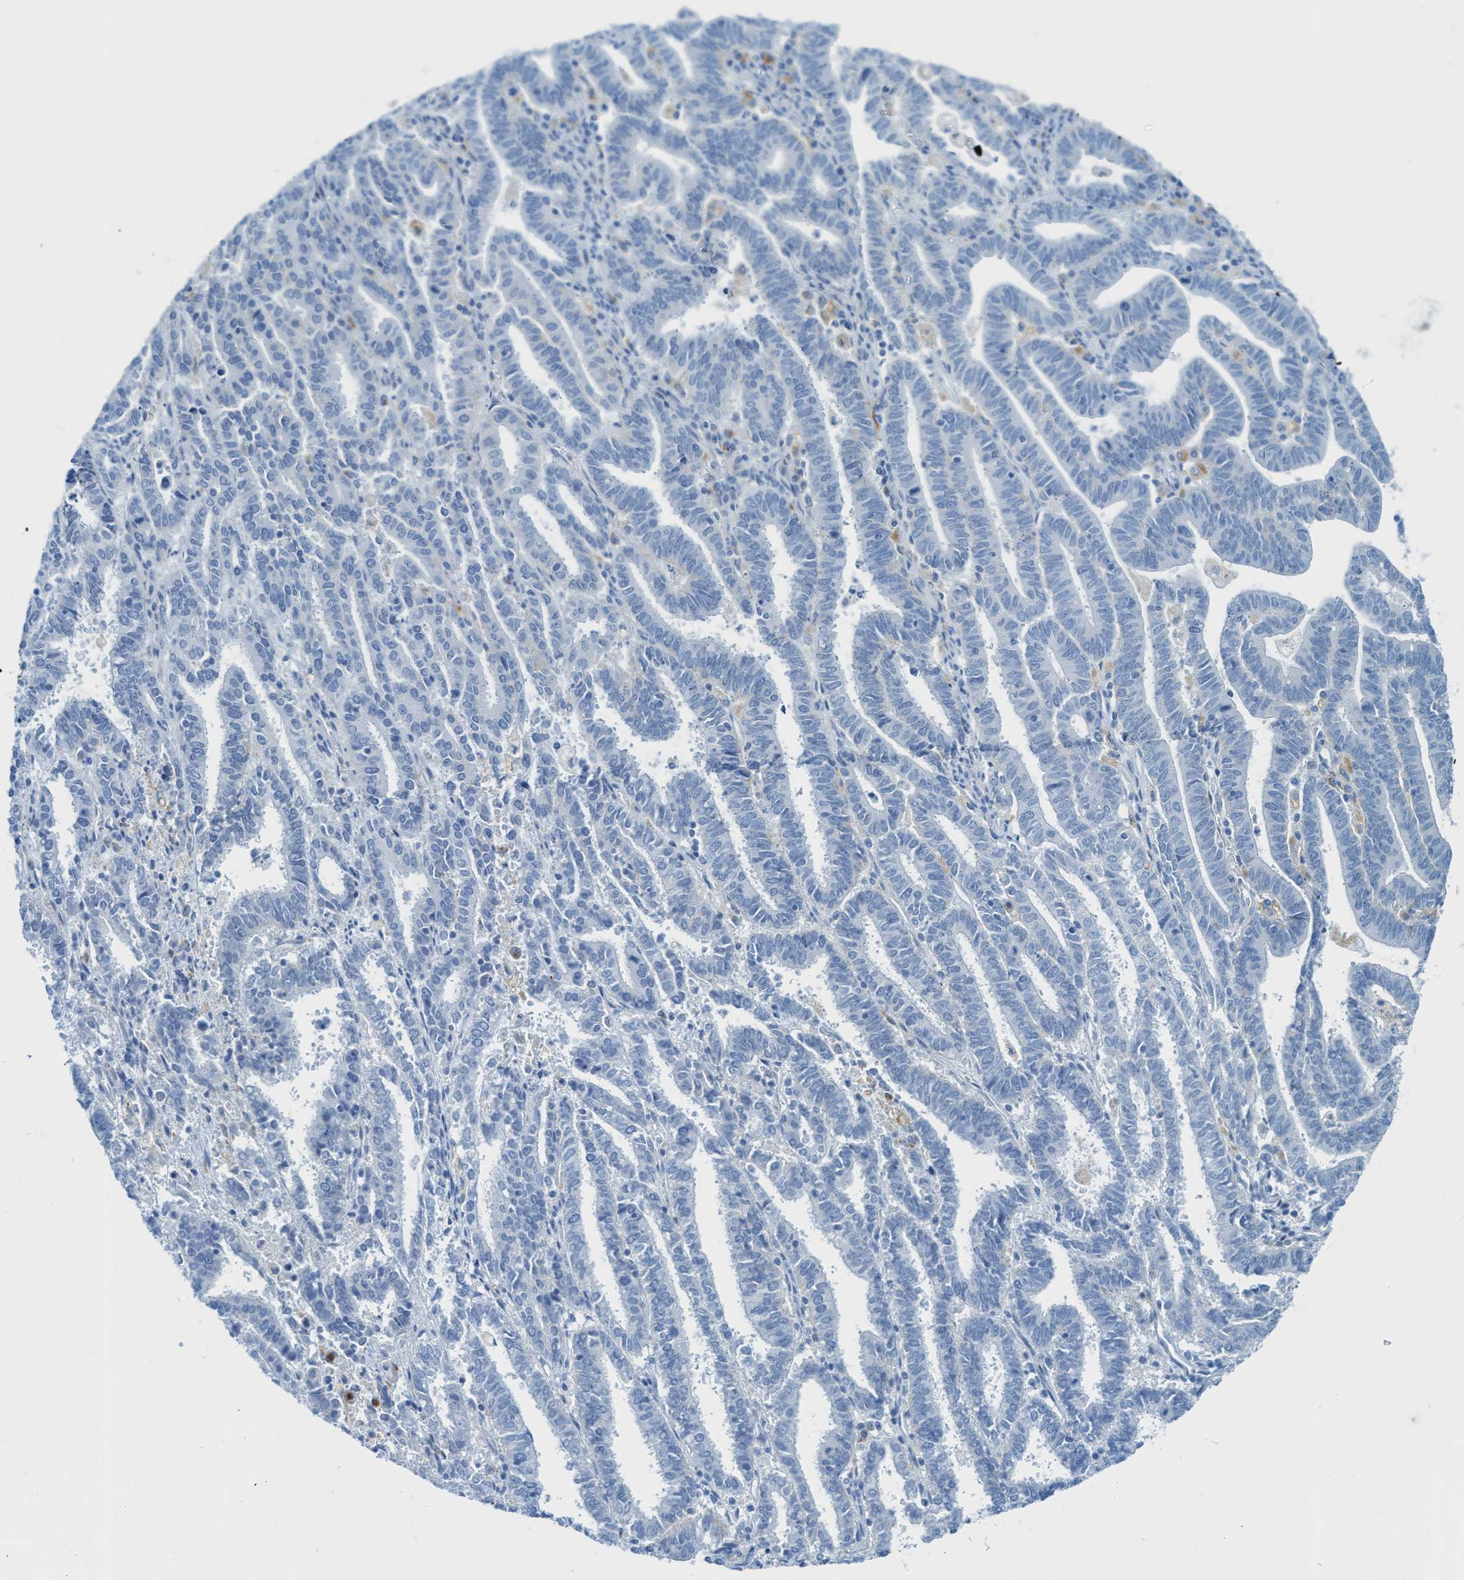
{"staining": {"intensity": "negative", "quantity": "none", "location": "none"}, "tissue": "endometrial cancer", "cell_type": "Tumor cells", "image_type": "cancer", "snomed": [{"axis": "morphology", "description": "Adenocarcinoma, NOS"}, {"axis": "topography", "description": "Uterus"}], "caption": "Immunohistochemistry (IHC) of human adenocarcinoma (endometrial) demonstrates no expression in tumor cells.", "gene": "C21orf62", "patient": {"sex": "female", "age": 83}}